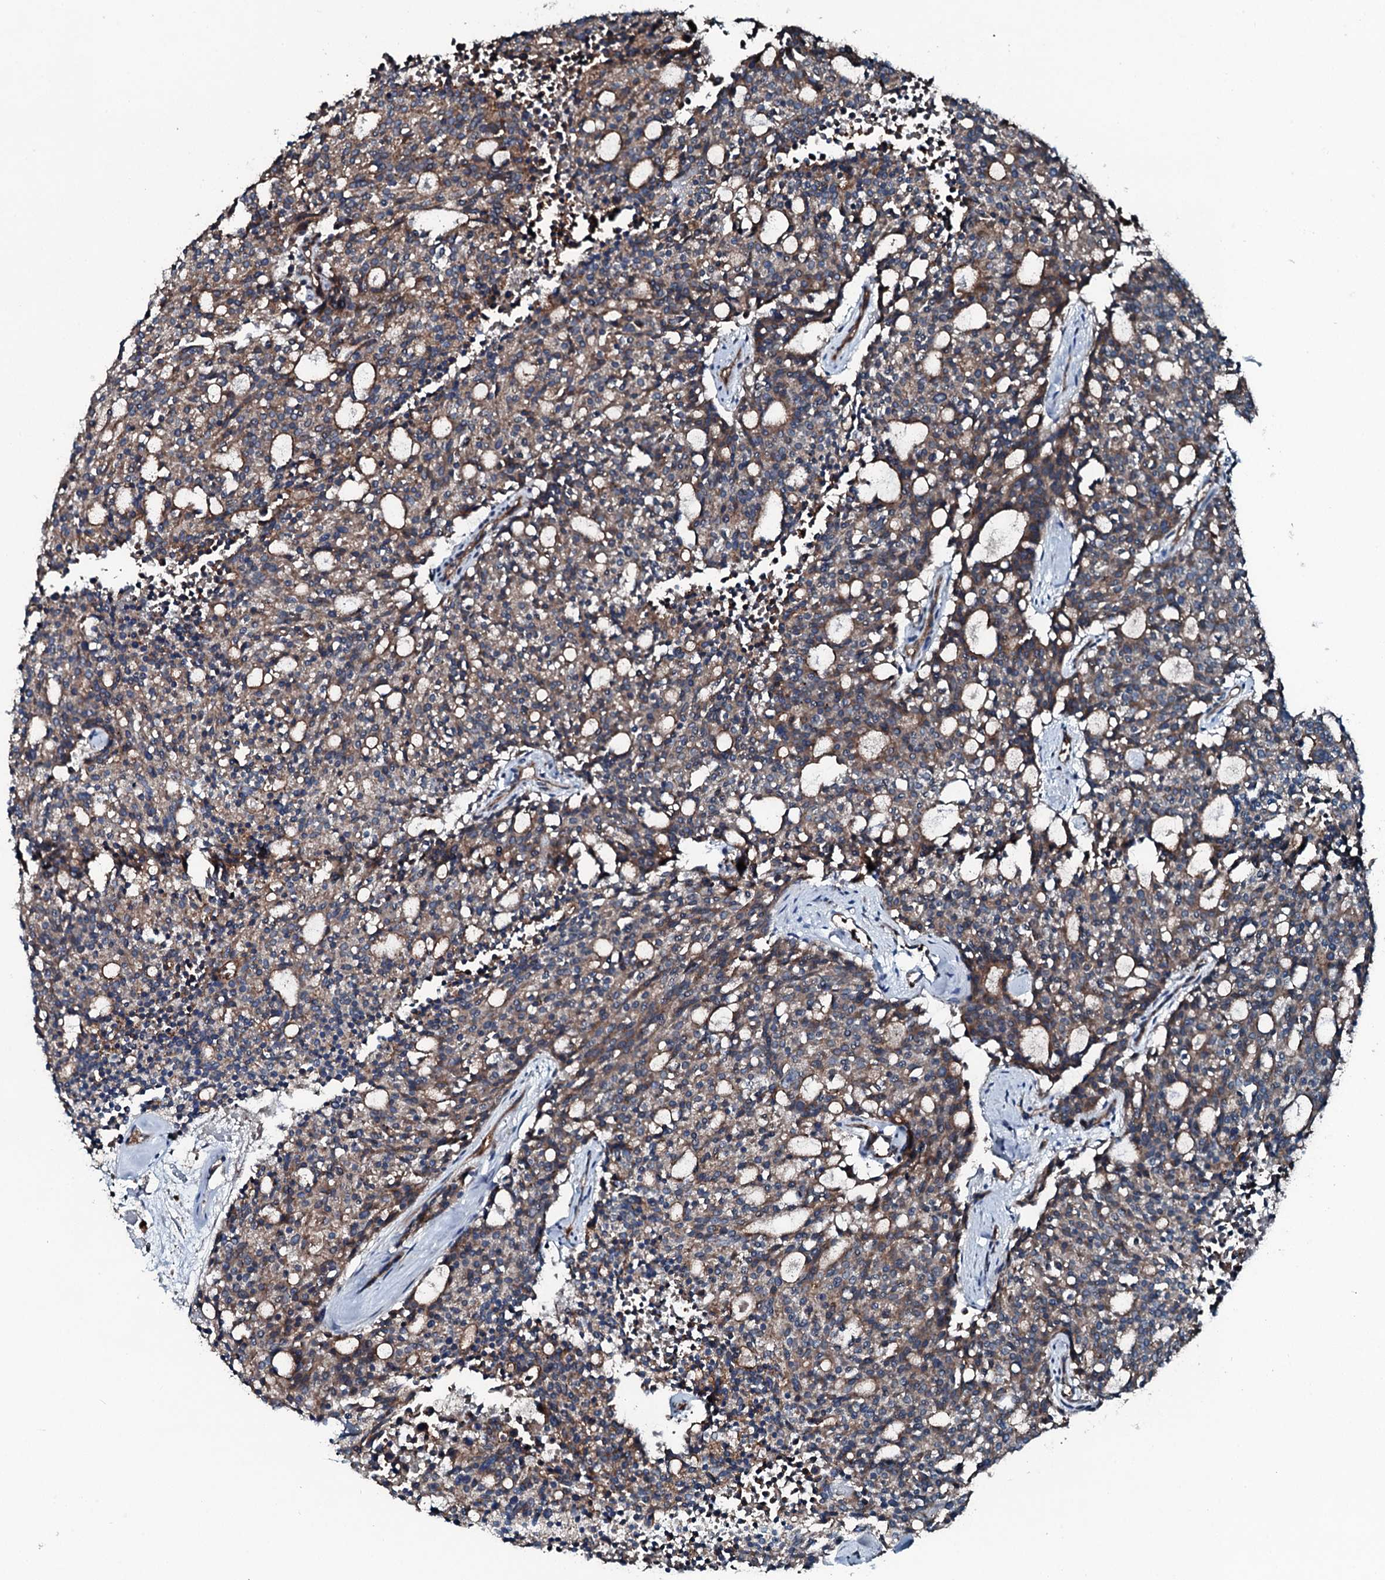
{"staining": {"intensity": "moderate", "quantity": ">75%", "location": "cytoplasmic/membranous"}, "tissue": "carcinoid", "cell_type": "Tumor cells", "image_type": "cancer", "snomed": [{"axis": "morphology", "description": "Carcinoid, malignant, NOS"}, {"axis": "topography", "description": "Pancreas"}], "caption": "Carcinoid was stained to show a protein in brown. There is medium levels of moderate cytoplasmic/membranous expression in about >75% of tumor cells. (DAB IHC, brown staining for protein, blue staining for nuclei).", "gene": "TRIM7", "patient": {"sex": "female", "age": 54}}